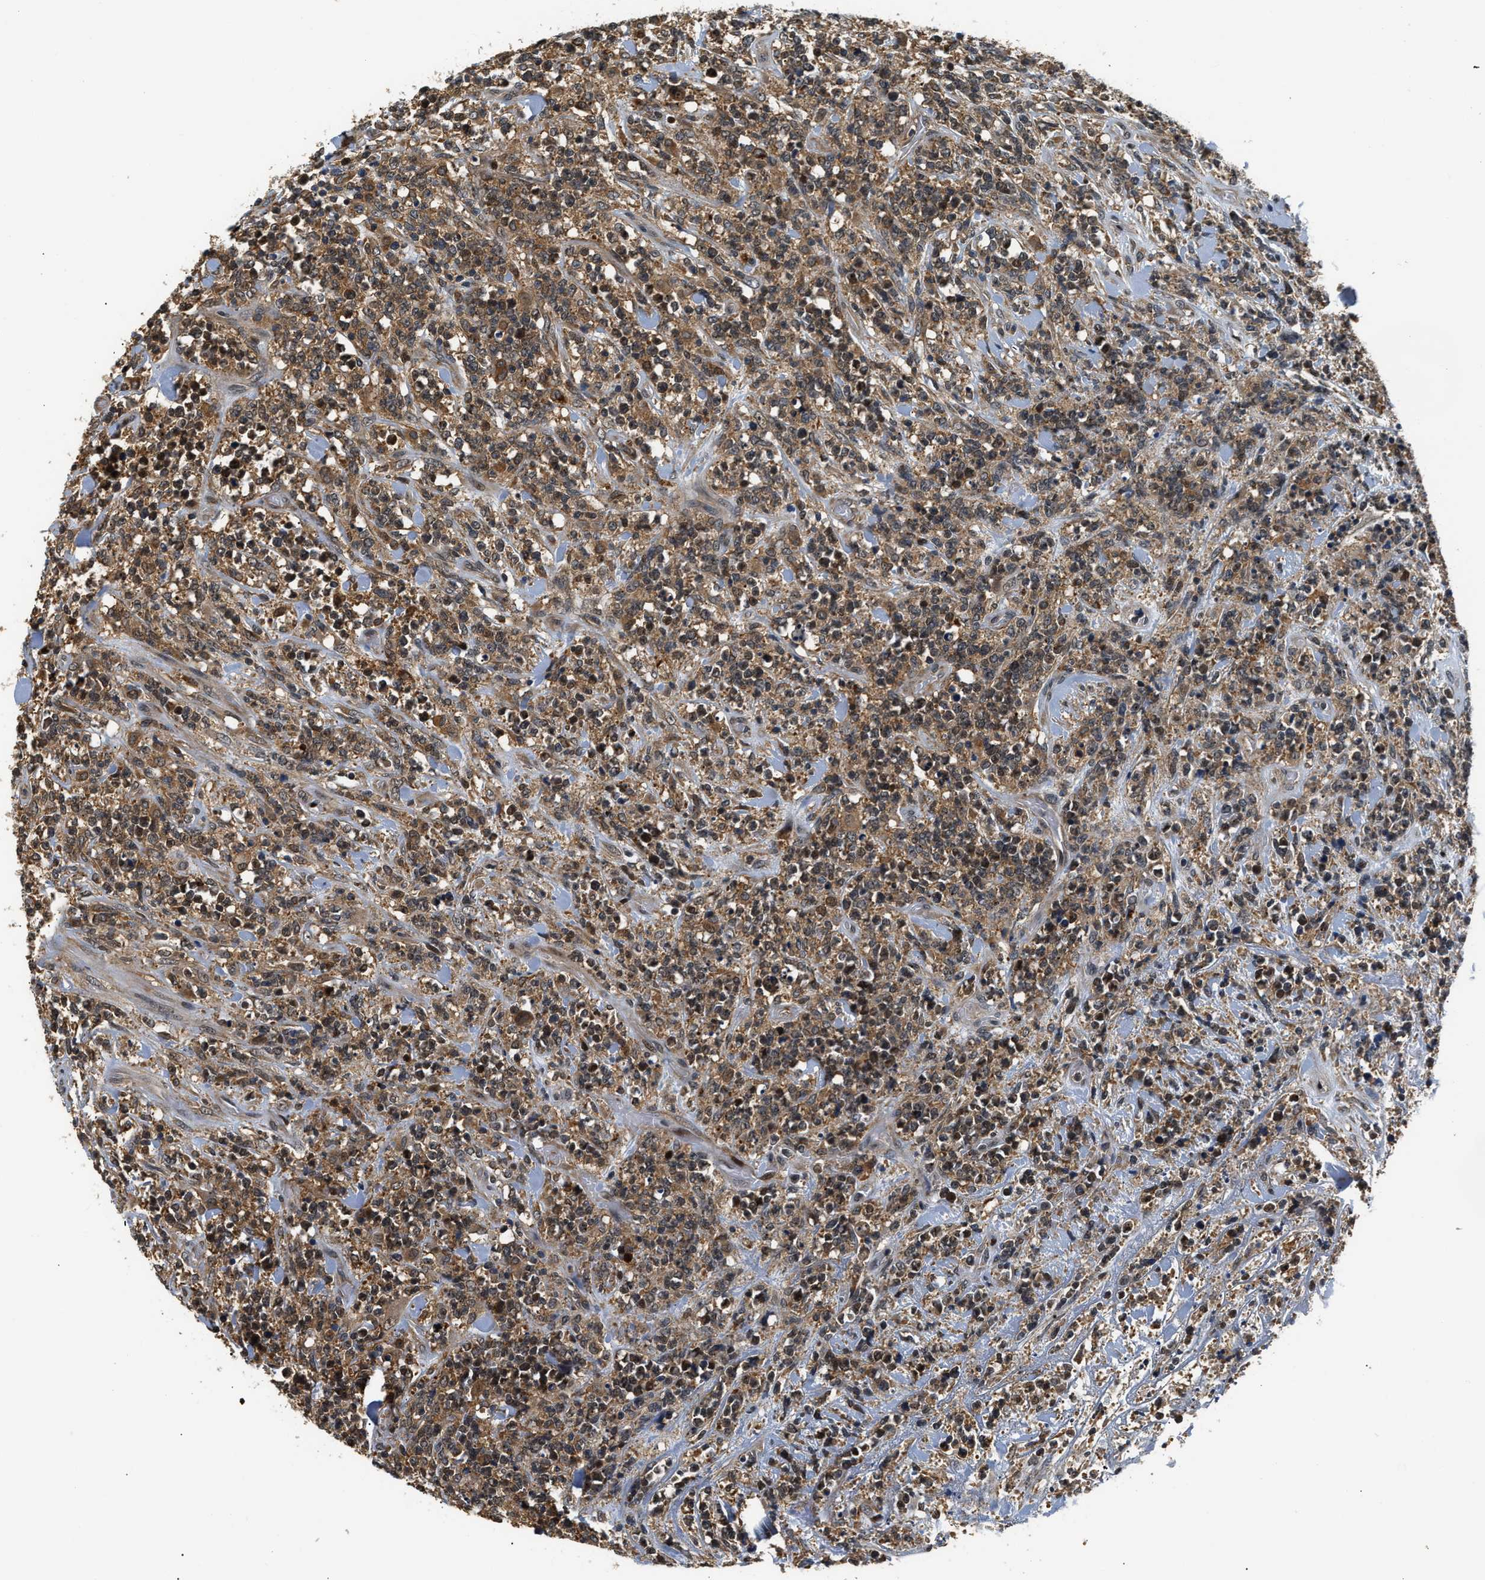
{"staining": {"intensity": "moderate", "quantity": ">75%", "location": "cytoplasmic/membranous,nuclear"}, "tissue": "lymphoma", "cell_type": "Tumor cells", "image_type": "cancer", "snomed": [{"axis": "morphology", "description": "Malignant lymphoma, non-Hodgkin's type, High grade"}, {"axis": "topography", "description": "Soft tissue"}], "caption": "Malignant lymphoma, non-Hodgkin's type (high-grade) stained for a protein demonstrates moderate cytoplasmic/membranous and nuclear positivity in tumor cells.", "gene": "LARP6", "patient": {"sex": "male", "age": 18}}